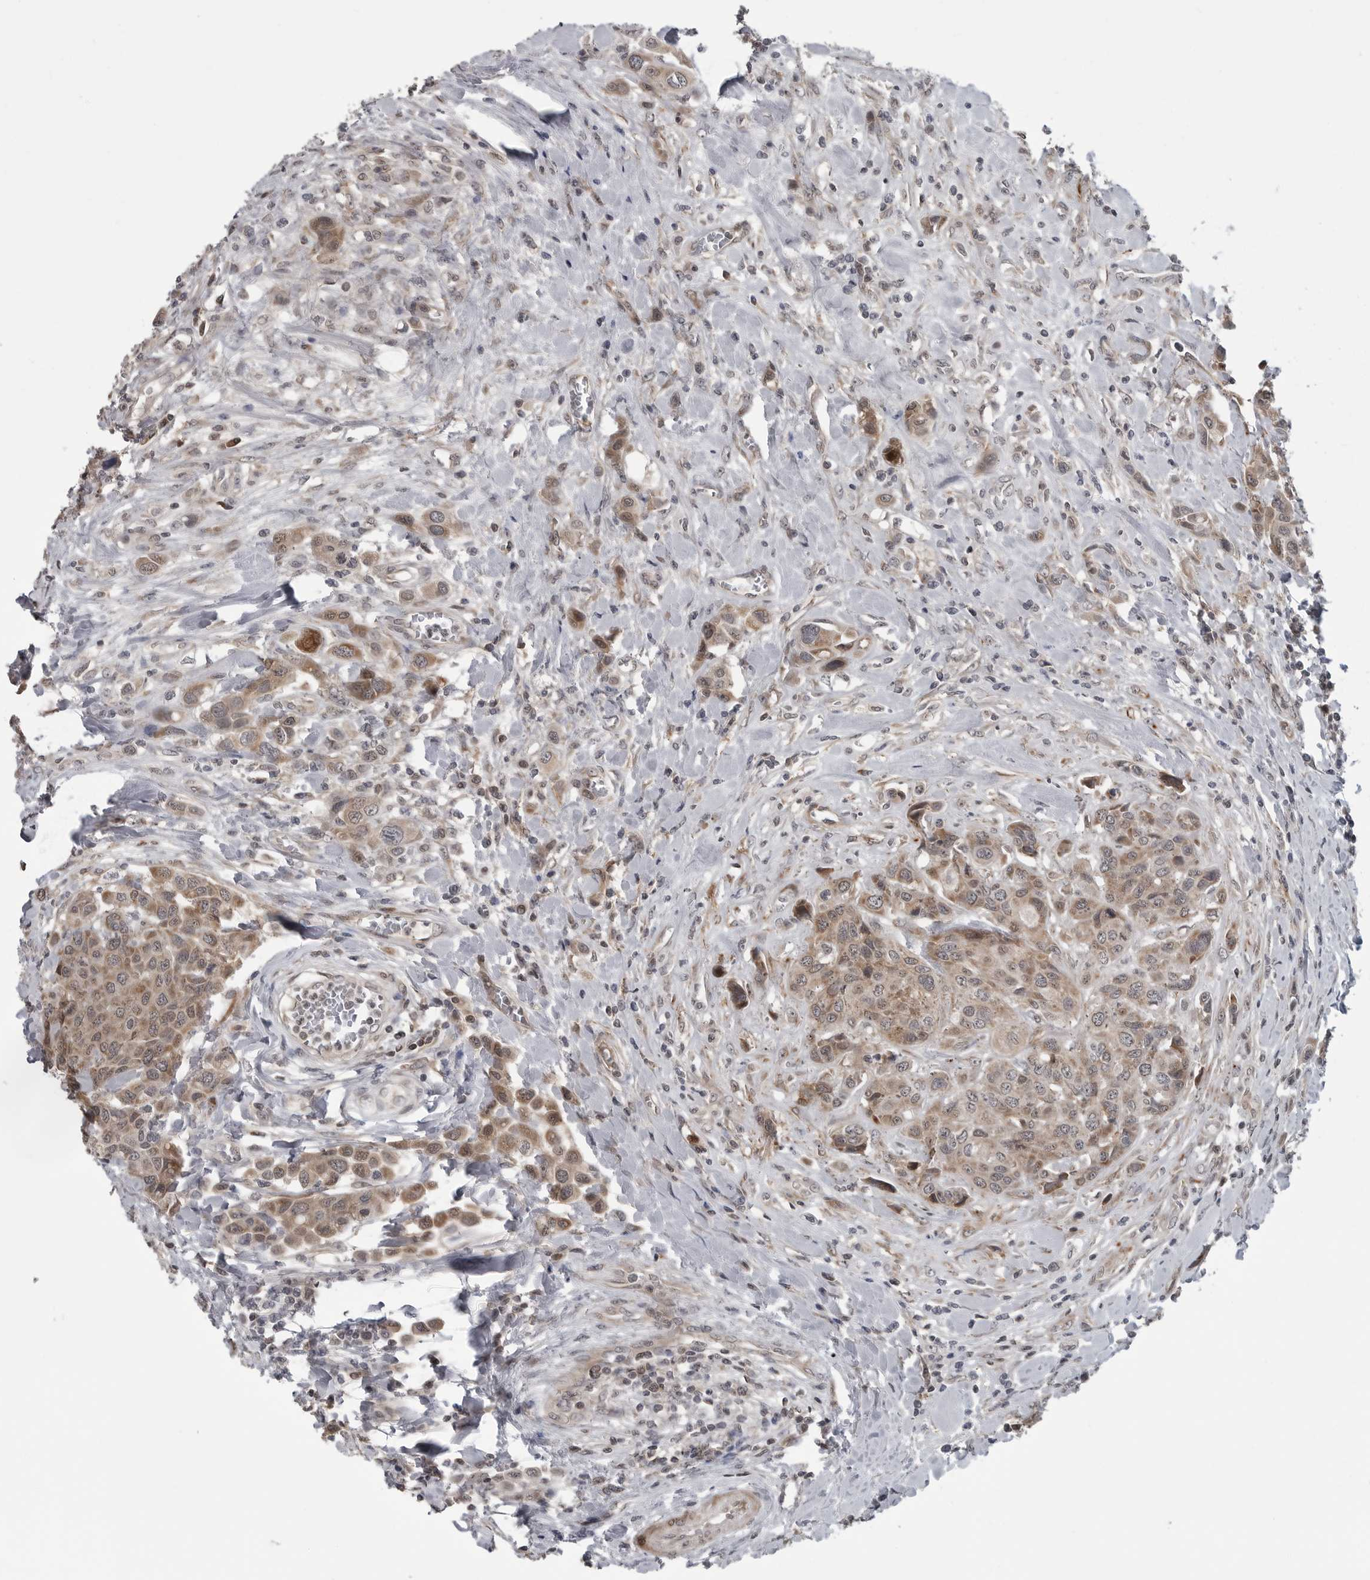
{"staining": {"intensity": "moderate", "quantity": ">75%", "location": "cytoplasmic/membranous,nuclear"}, "tissue": "urothelial cancer", "cell_type": "Tumor cells", "image_type": "cancer", "snomed": [{"axis": "morphology", "description": "Urothelial carcinoma, High grade"}, {"axis": "topography", "description": "Urinary bladder"}], "caption": "Protein analysis of urothelial carcinoma (high-grade) tissue displays moderate cytoplasmic/membranous and nuclear positivity in approximately >75% of tumor cells. (Brightfield microscopy of DAB IHC at high magnification).", "gene": "FAAP100", "patient": {"sex": "male", "age": 50}}